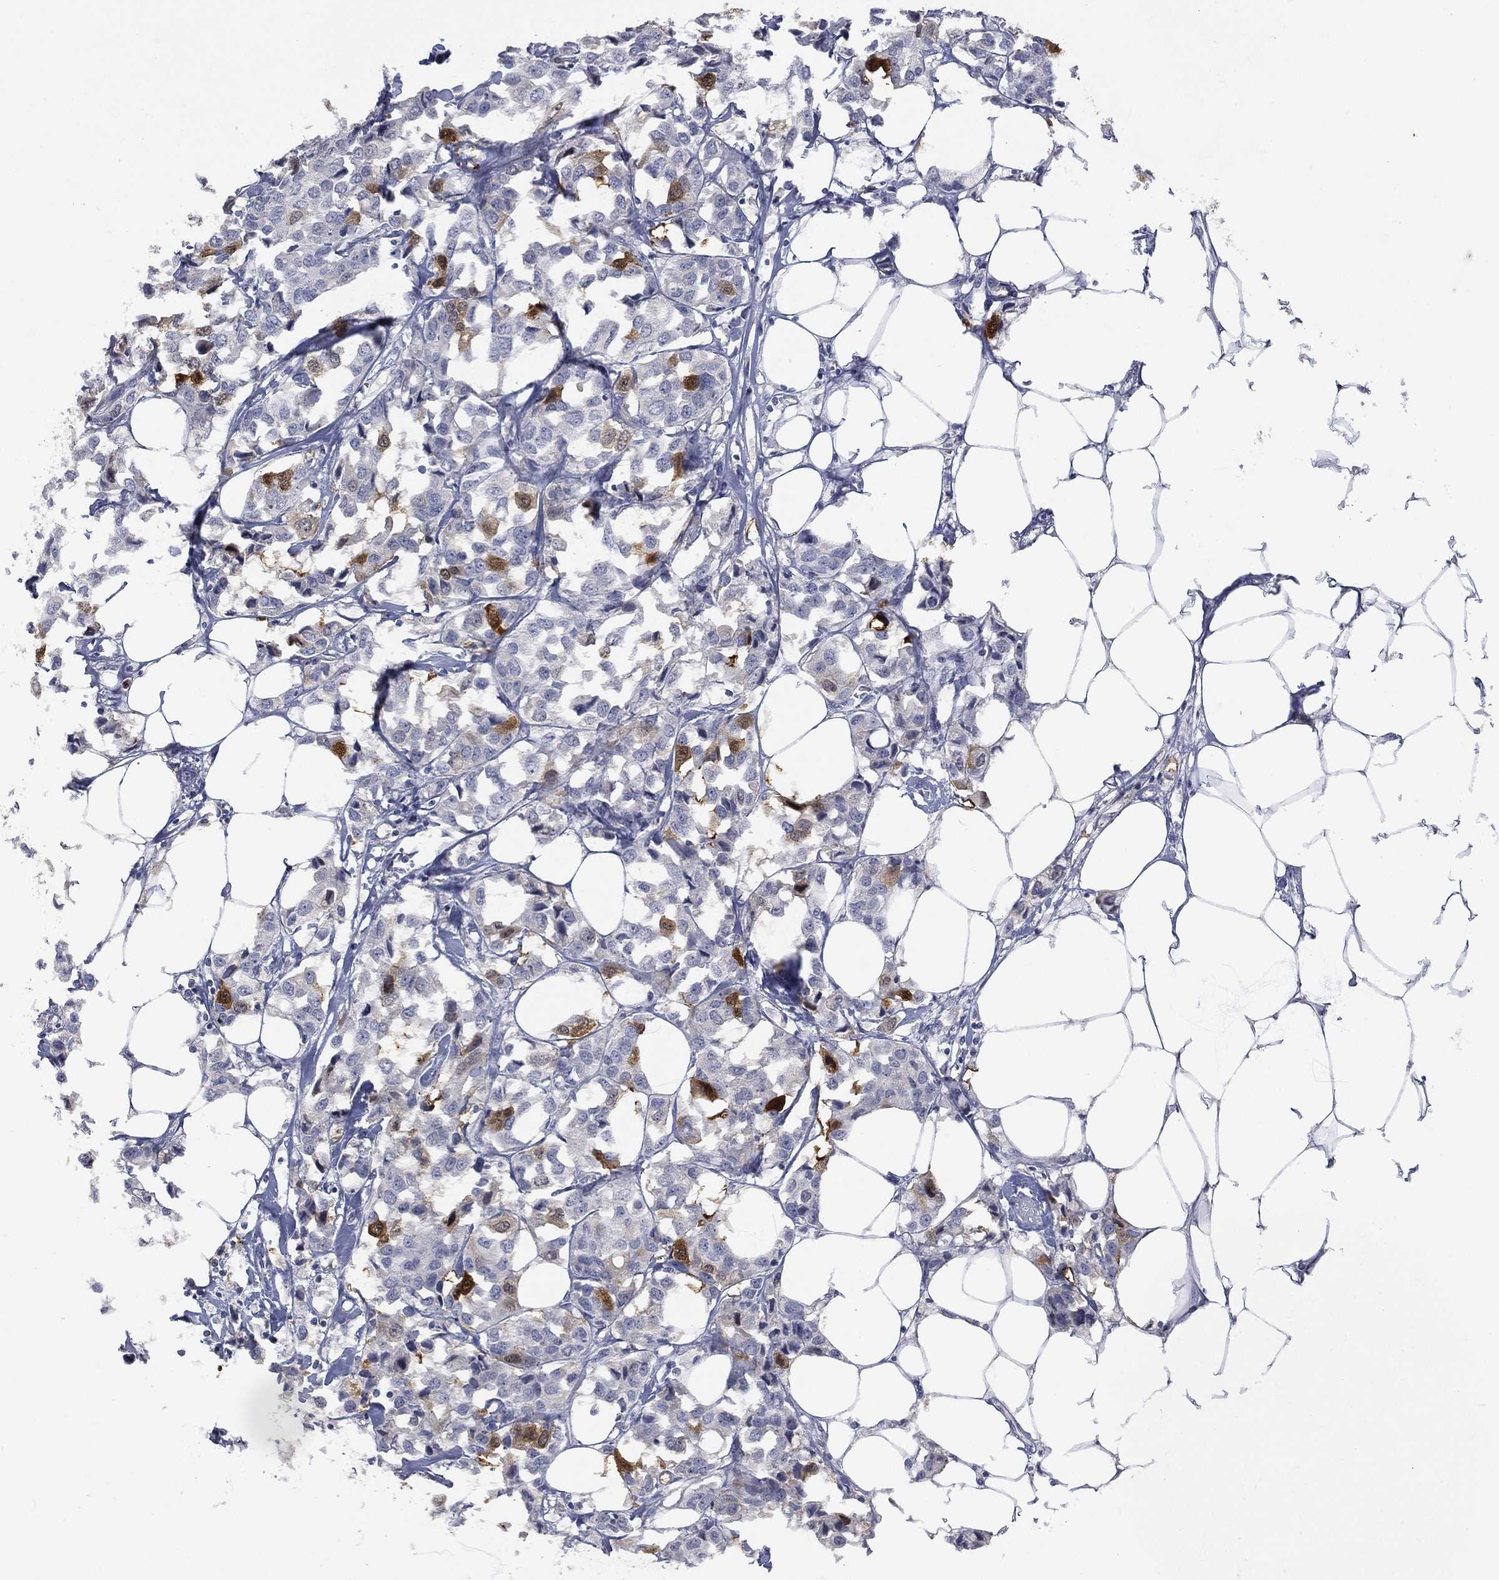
{"staining": {"intensity": "strong", "quantity": "<25%", "location": "cytoplasmic/membranous"}, "tissue": "breast cancer", "cell_type": "Tumor cells", "image_type": "cancer", "snomed": [{"axis": "morphology", "description": "Duct carcinoma"}, {"axis": "topography", "description": "Breast"}], "caption": "DAB (3,3'-diaminobenzidine) immunohistochemical staining of breast intraductal carcinoma reveals strong cytoplasmic/membranous protein staining in approximately <25% of tumor cells.", "gene": "UBE2C", "patient": {"sex": "female", "age": 80}}